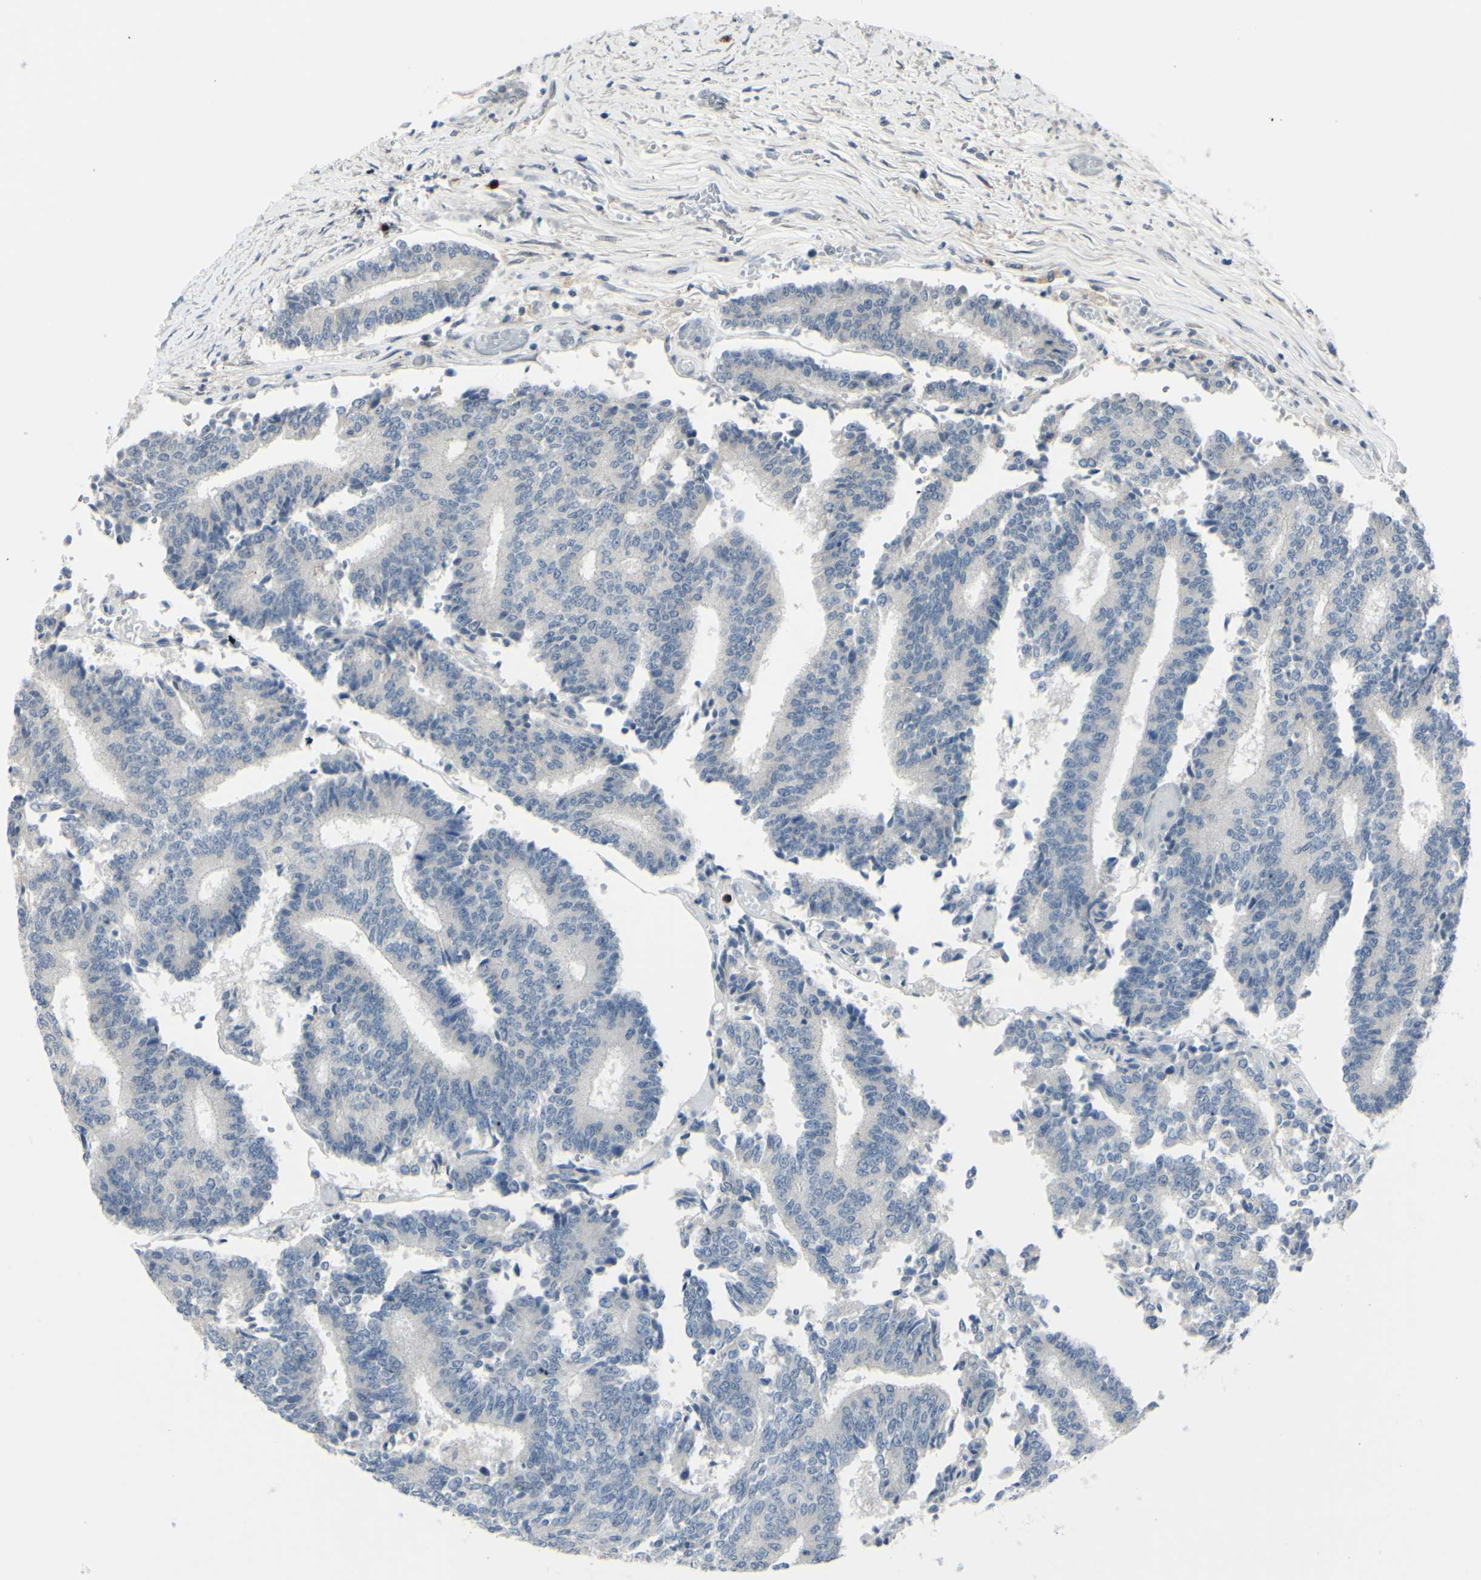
{"staining": {"intensity": "negative", "quantity": "none", "location": "none"}, "tissue": "prostate cancer", "cell_type": "Tumor cells", "image_type": "cancer", "snomed": [{"axis": "morphology", "description": "Normal tissue, NOS"}, {"axis": "morphology", "description": "Adenocarcinoma, High grade"}, {"axis": "topography", "description": "Prostate"}, {"axis": "topography", "description": "Seminal veicle"}], "caption": "This histopathology image is of prostate high-grade adenocarcinoma stained with immunohistochemistry to label a protein in brown with the nuclei are counter-stained blue. There is no staining in tumor cells.", "gene": "ETNK1", "patient": {"sex": "male", "age": 55}}